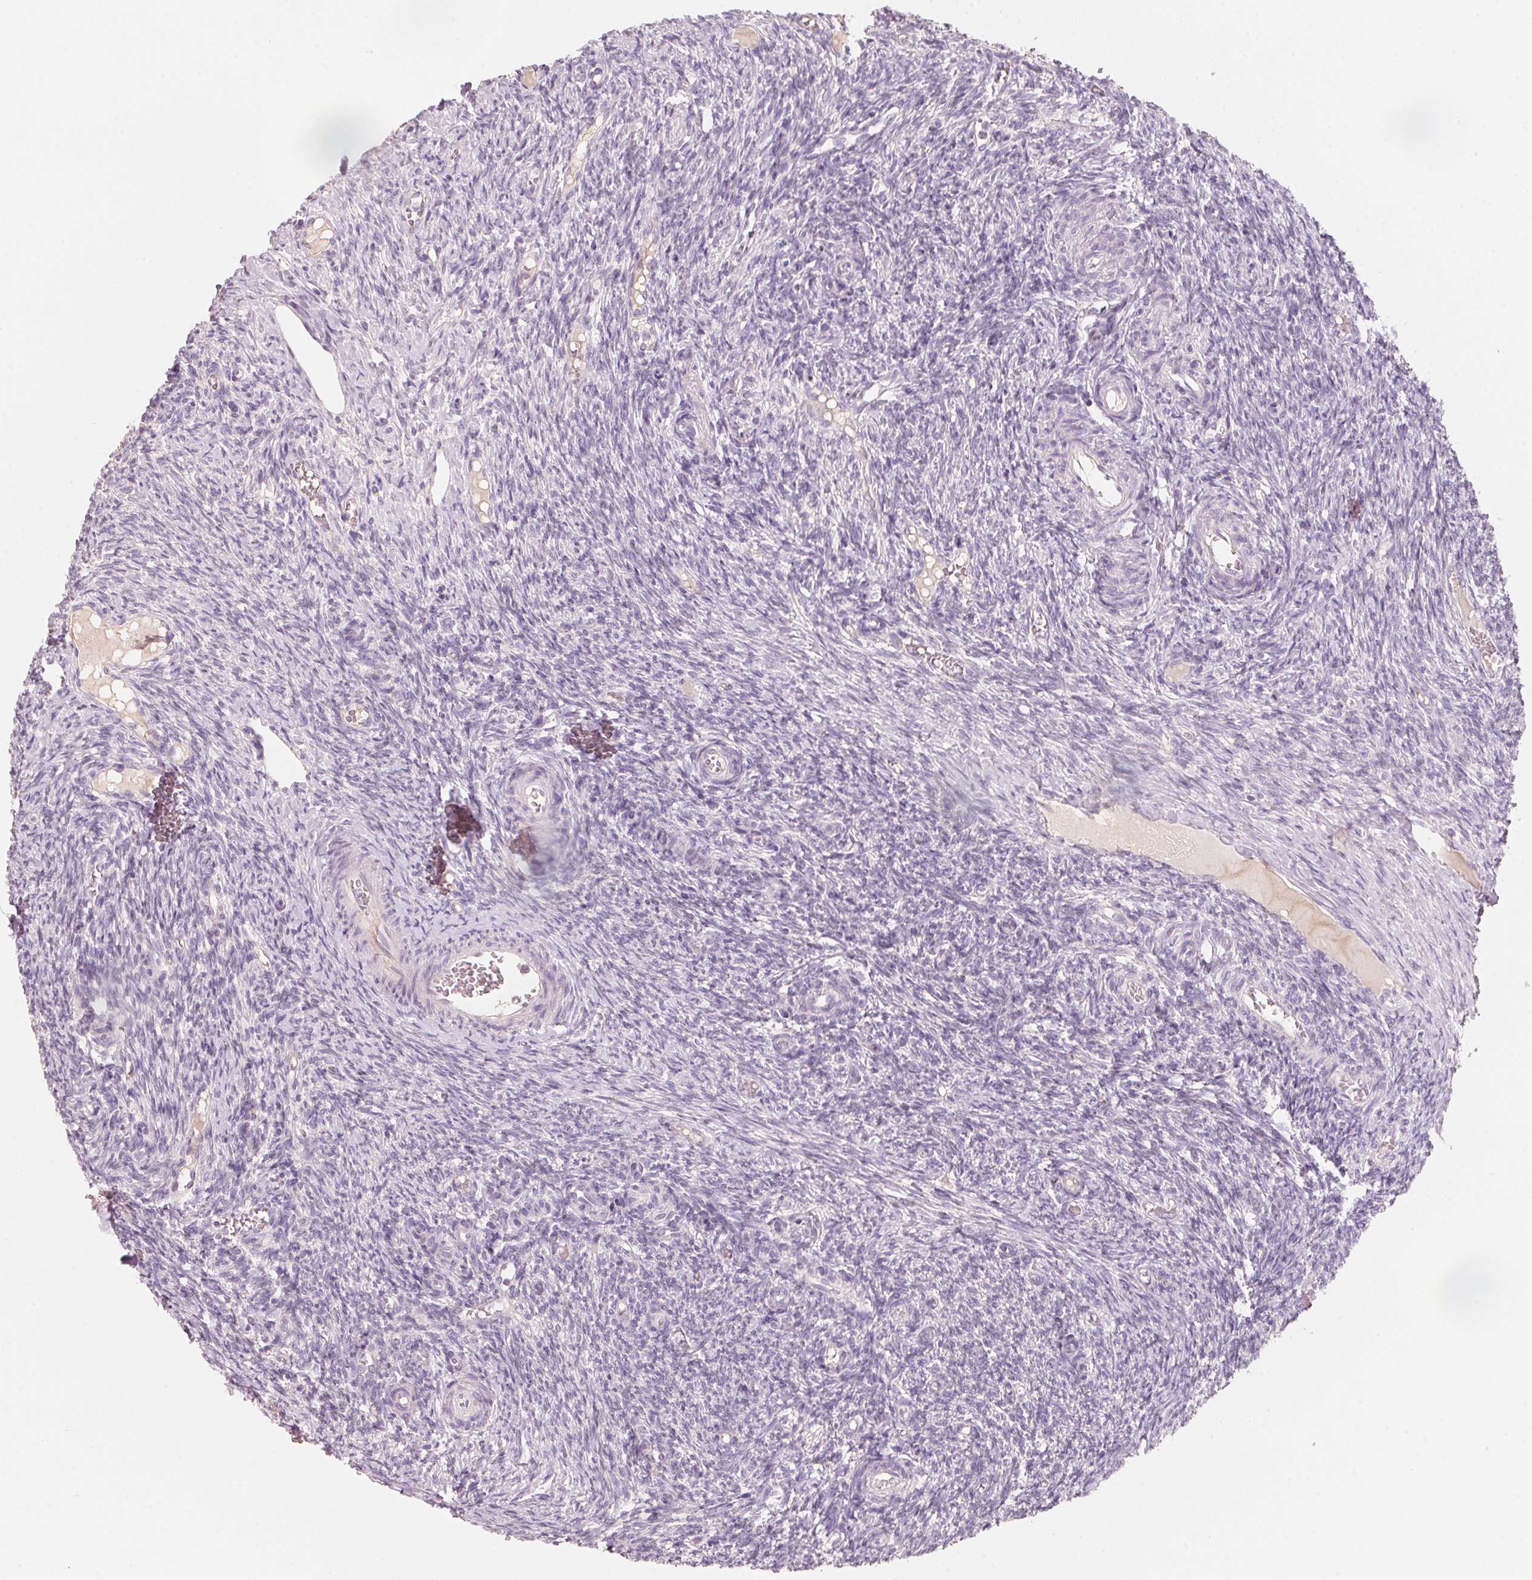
{"staining": {"intensity": "negative", "quantity": "none", "location": "none"}, "tissue": "ovary", "cell_type": "Ovarian stroma cells", "image_type": "normal", "snomed": [{"axis": "morphology", "description": "Normal tissue, NOS"}, {"axis": "topography", "description": "Ovary"}], "caption": "High magnification brightfield microscopy of unremarkable ovary stained with DAB (brown) and counterstained with hematoxylin (blue): ovarian stroma cells show no significant positivity. Brightfield microscopy of IHC stained with DAB (brown) and hematoxylin (blue), captured at high magnification.", "gene": "TREH", "patient": {"sex": "female", "age": 39}}